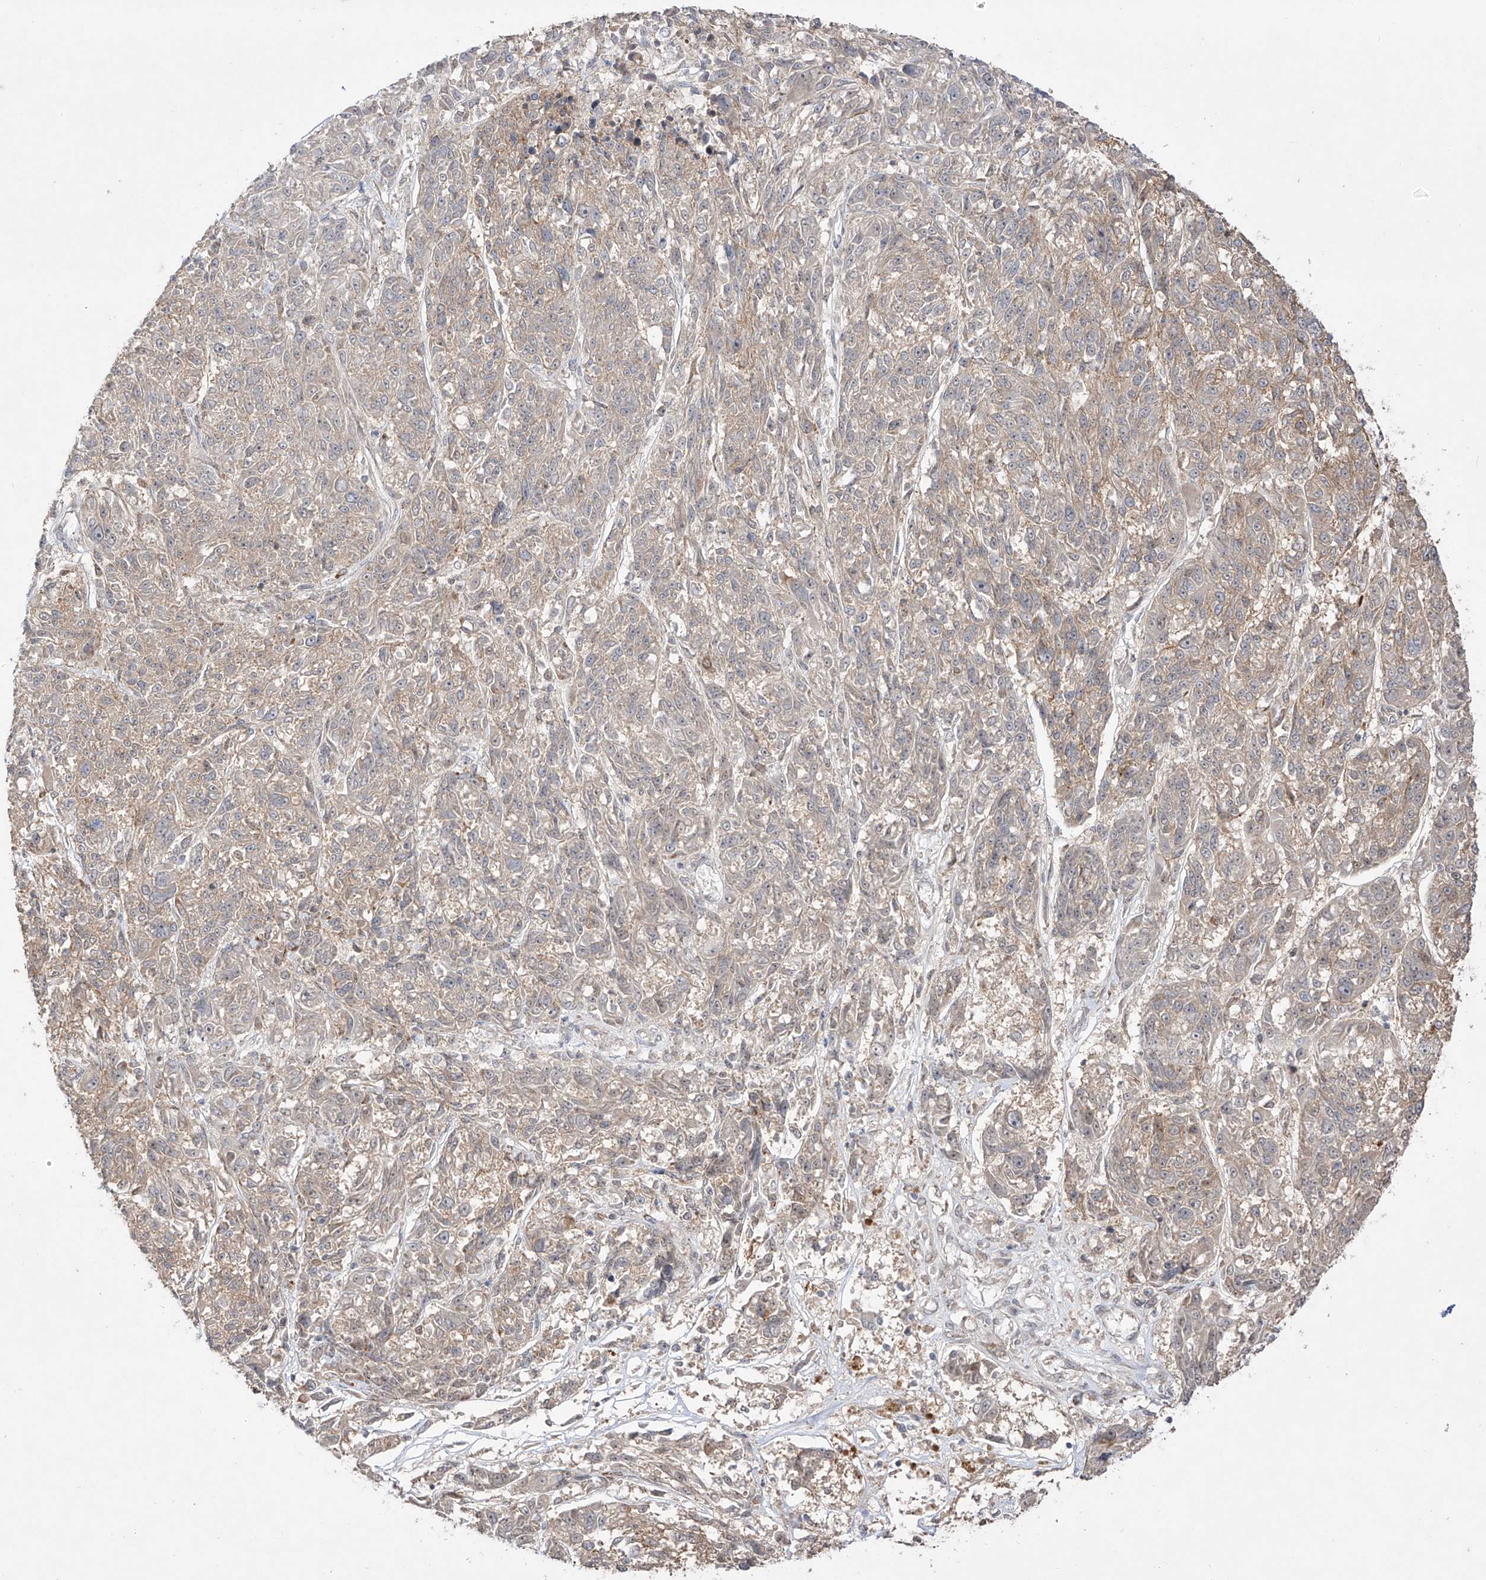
{"staining": {"intensity": "weak", "quantity": "<25%", "location": "cytoplasmic/membranous"}, "tissue": "melanoma", "cell_type": "Tumor cells", "image_type": "cancer", "snomed": [{"axis": "morphology", "description": "Malignant melanoma, NOS"}, {"axis": "topography", "description": "Skin"}], "caption": "High magnification brightfield microscopy of melanoma stained with DAB (3,3'-diaminobenzidine) (brown) and counterstained with hematoxylin (blue): tumor cells show no significant expression.", "gene": "KDM1B", "patient": {"sex": "male", "age": 53}}